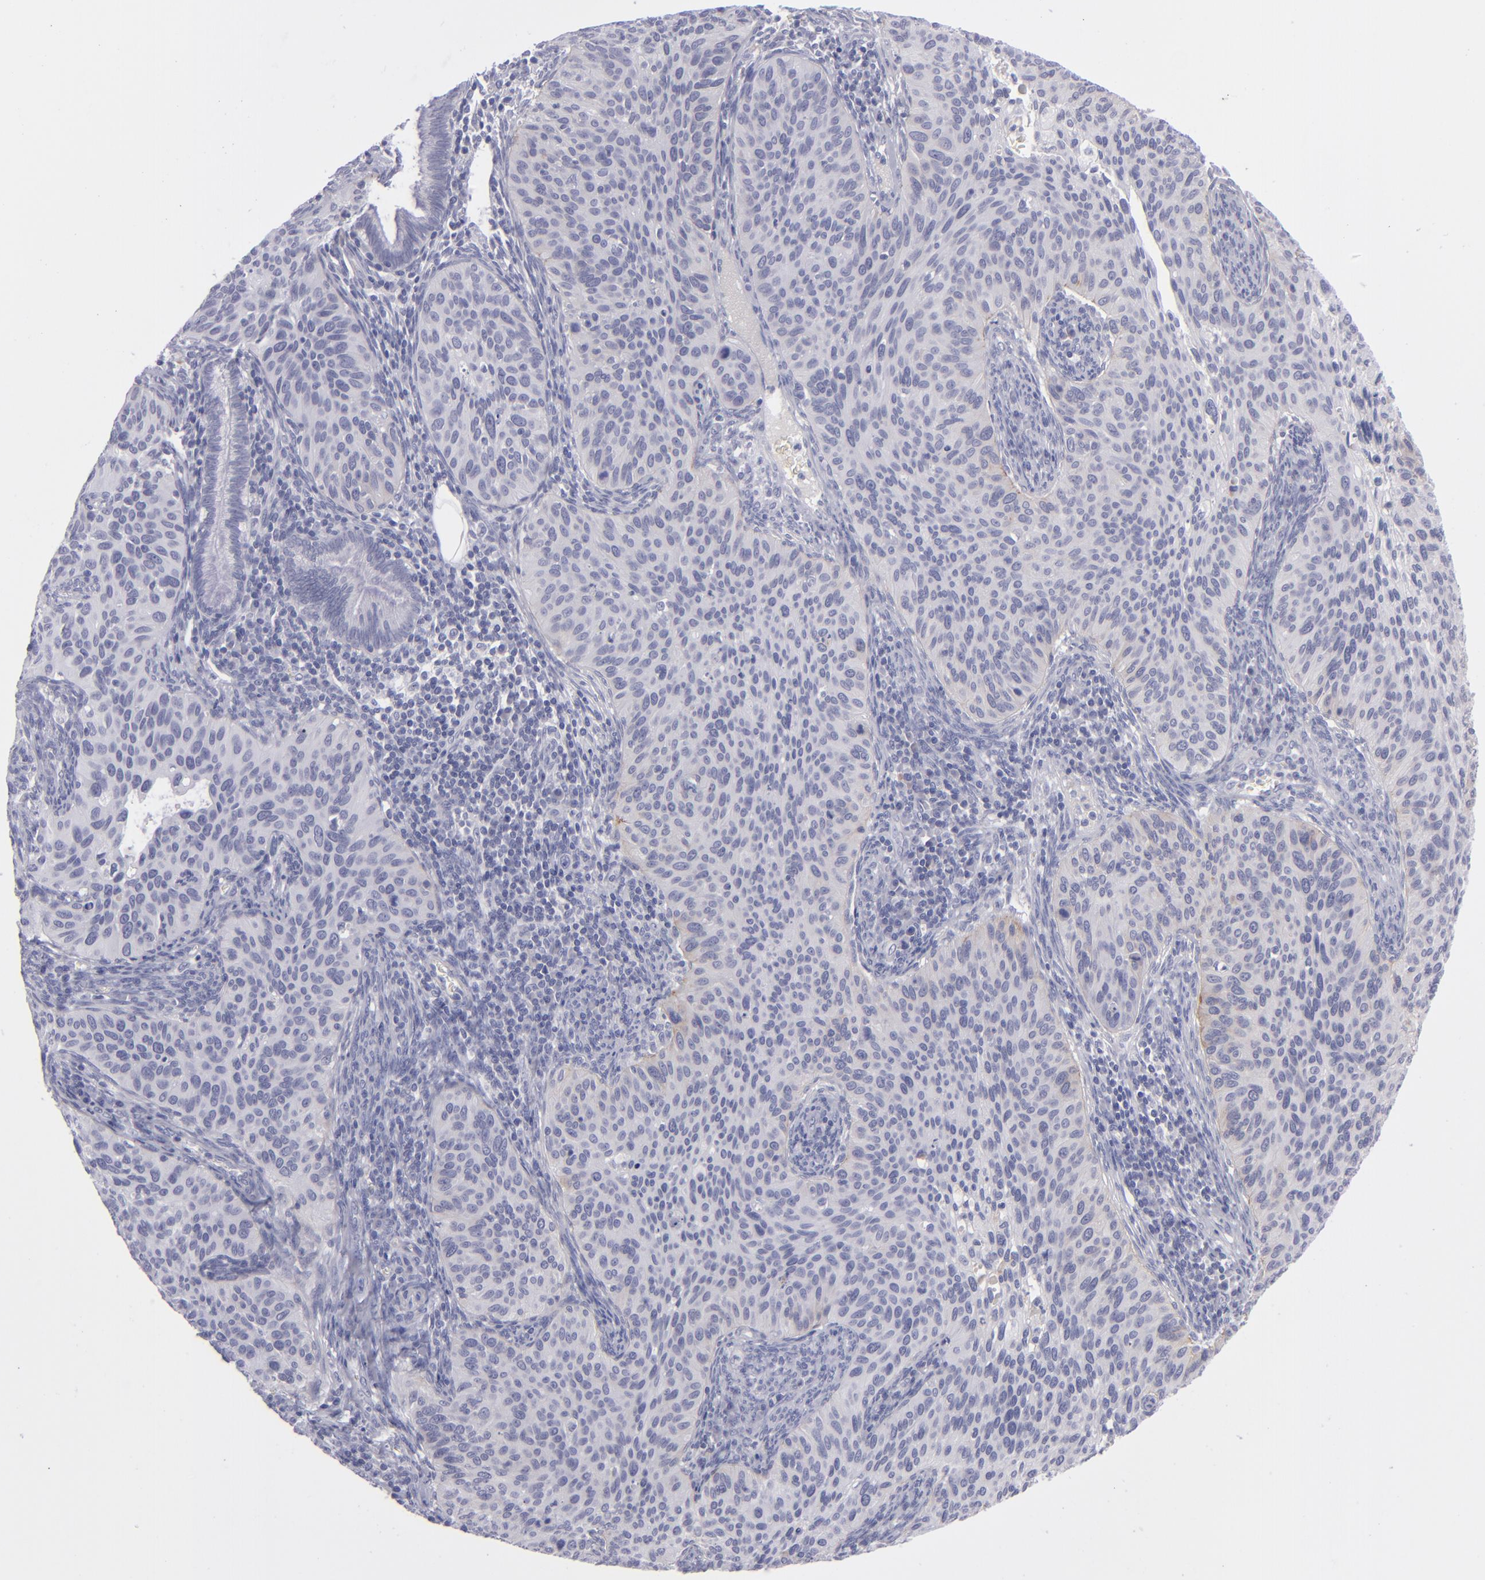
{"staining": {"intensity": "weak", "quantity": "<25%", "location": "cytoplasmic/membranous"}, "tissue": "cervical cancer", "cell_type": "Tumor cells", "image_type": "cancer", "snomed": [{"axis": "morphology", "description": "Adenocarcinoma, NOS"}, {"axis": "topography", "description": "Cervix"}], "caption": "Cervical adenocarcinoma was stained to show a protein in brown. There is no significant positivity in tumor cells.", "gene": "ITGB4", "patient": {"sex": "female", "age": 29}}